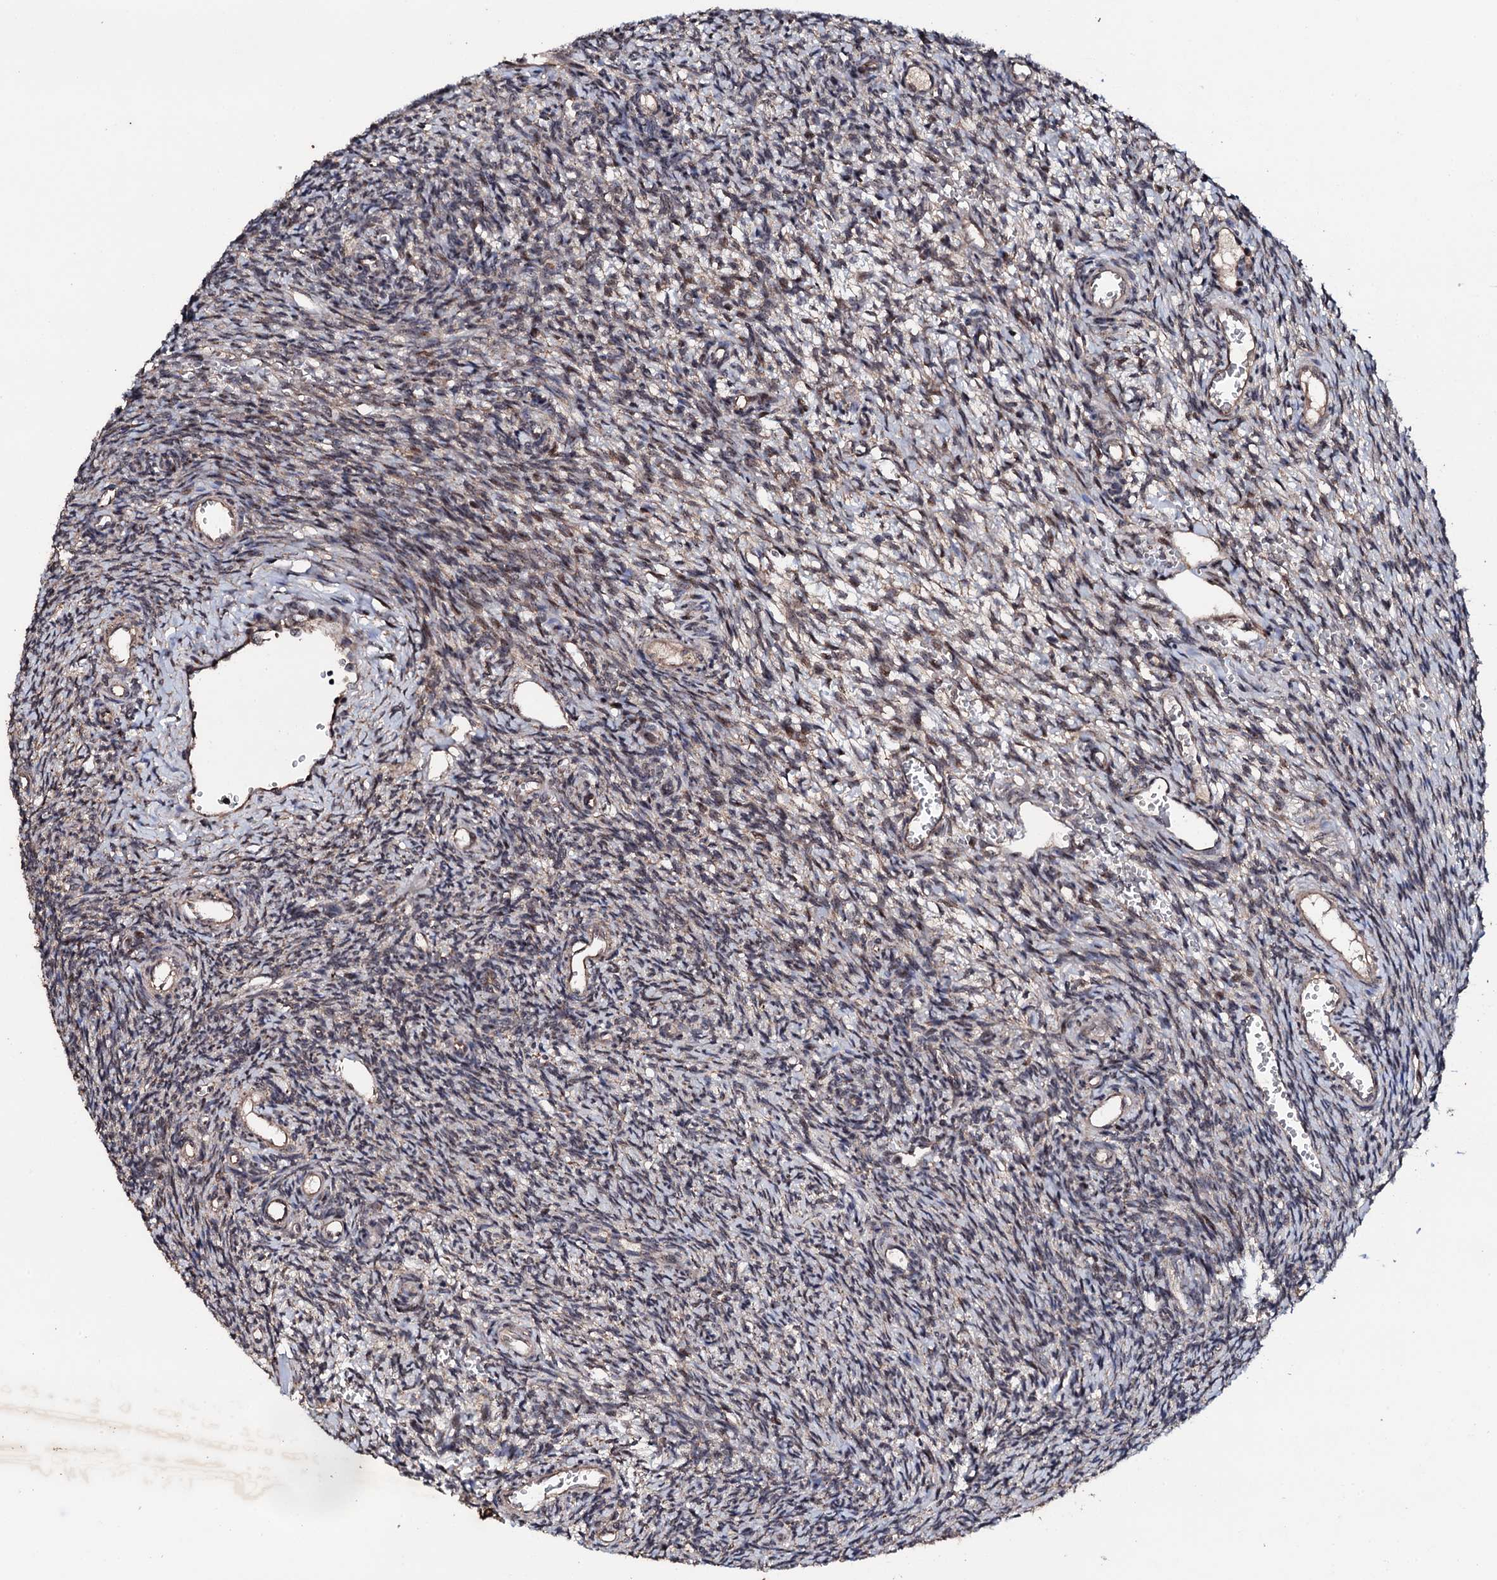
{"staining": {"intensity": "moderate", "quantity": "<25%", "location": "nuclear"}, "tissue": "ovary", "cell_type": "Ovarian stroma cells", "image_type": "normal", "snomed": [{"axis": "morphology", "description": "Normal tissue, NOS"}, {"axis": "topography", "description": "Ovary"}], "caption": "About <25% of ovarian stroma cells in benign ovary reveal moderate nuclear protein expression as visualized by brown immunohistochemical staining.", "gene": "FAM111A", "patient": {"sex": "female", "age": 39}}